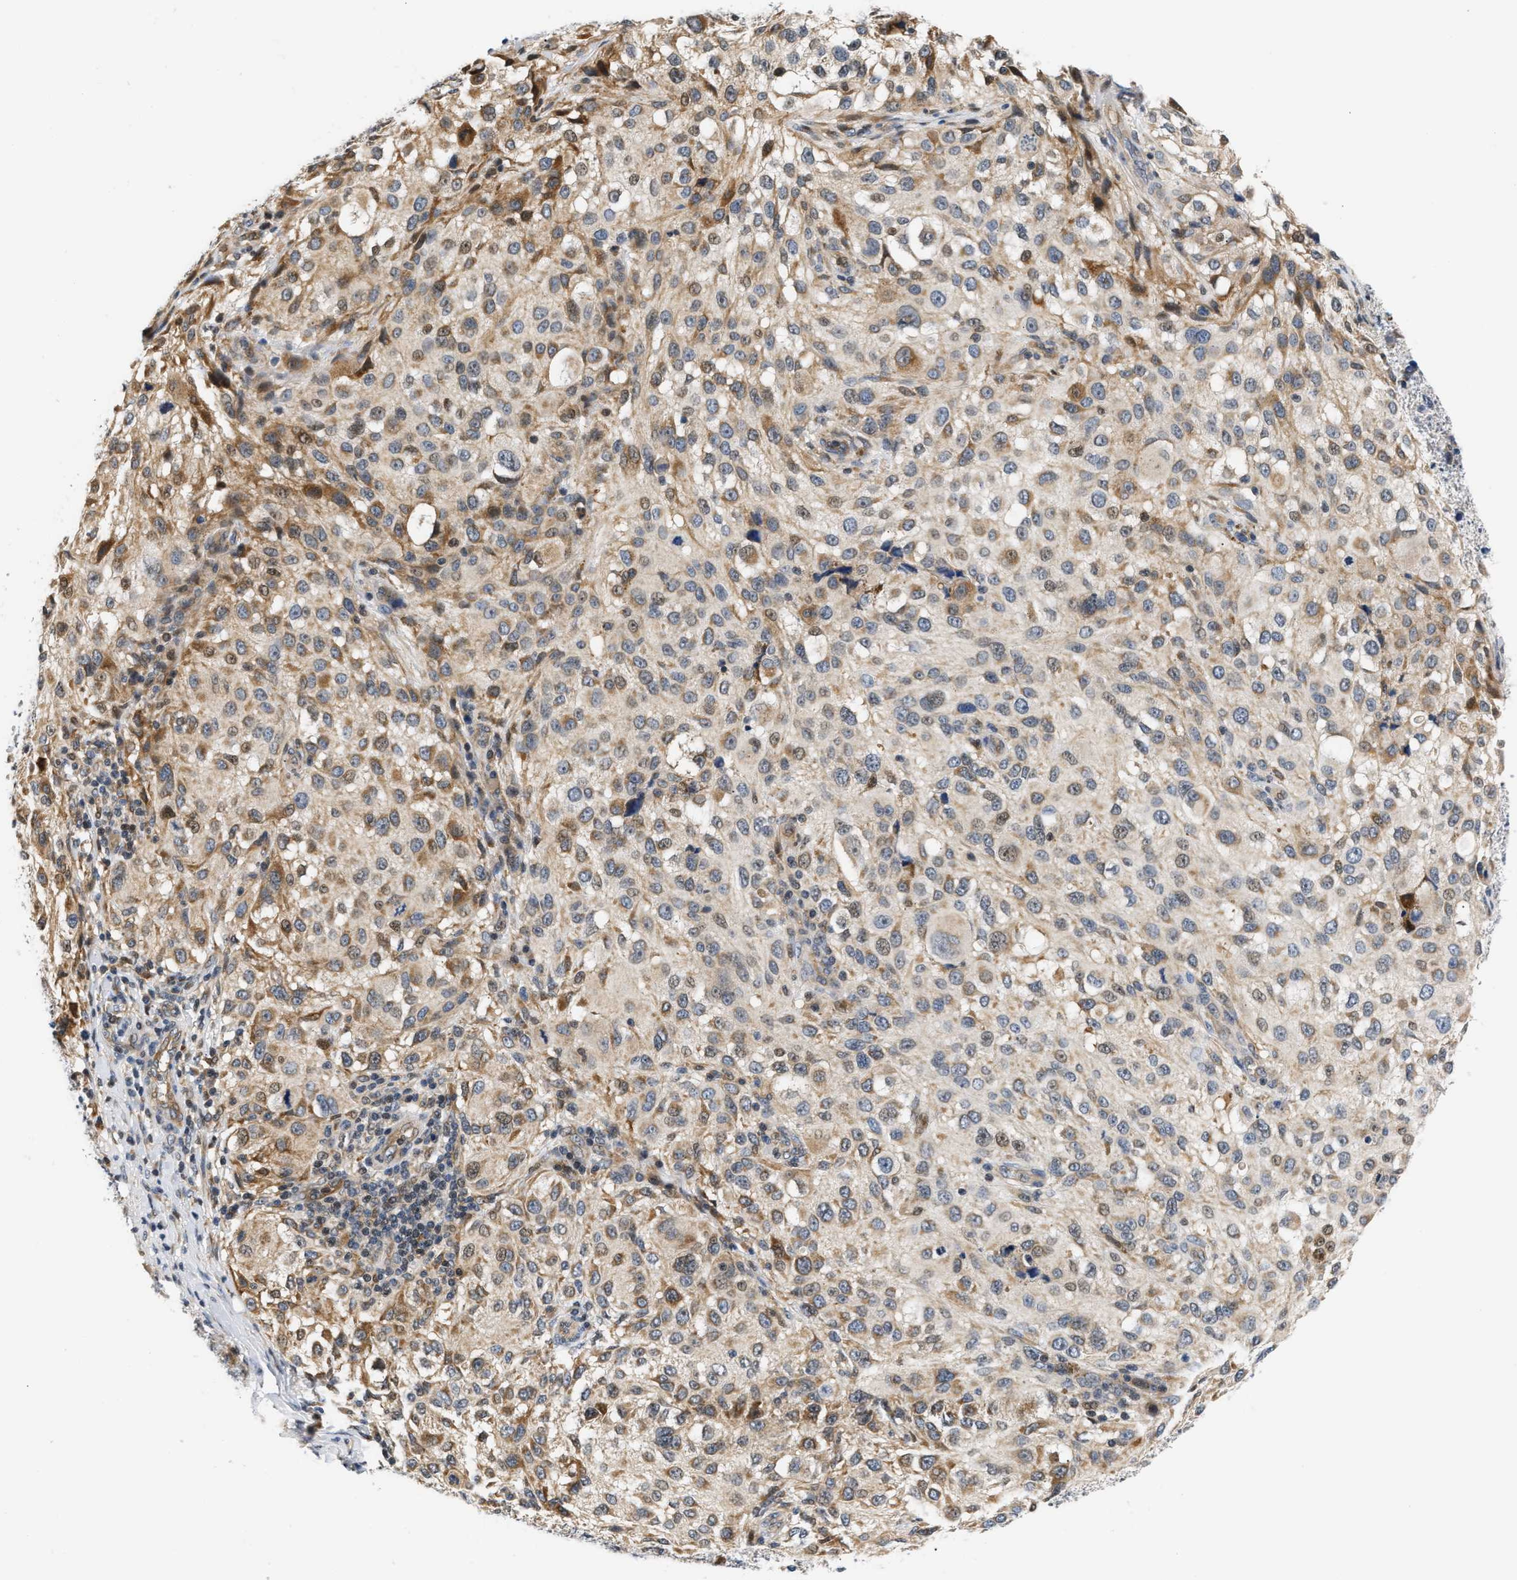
{"staining": {"intensity": "moderate", "quantity": ">75%", "location": "cytoplasmic/membranous"}, "tissue": "melanoma", "cell_type": "Tumor cells", "image_type": "cancer", "snomed": [{"axis": "morphology", "description": "Necrosis, NOS"}, {"axis": "morphology", "description": "Malignant melanoma, NOS"}, {"axis": "topography", "description": "Skin"}], "caption": "IHC histopathology image of malignant melanoma stained for a protein (brown), which demonstrates medium levels of moderate cytoplasmic/membranous positivity in approximately >75% of tumor cells.", "gene": "TNIP2", "patient": {"sex": "female", "age": 87}}